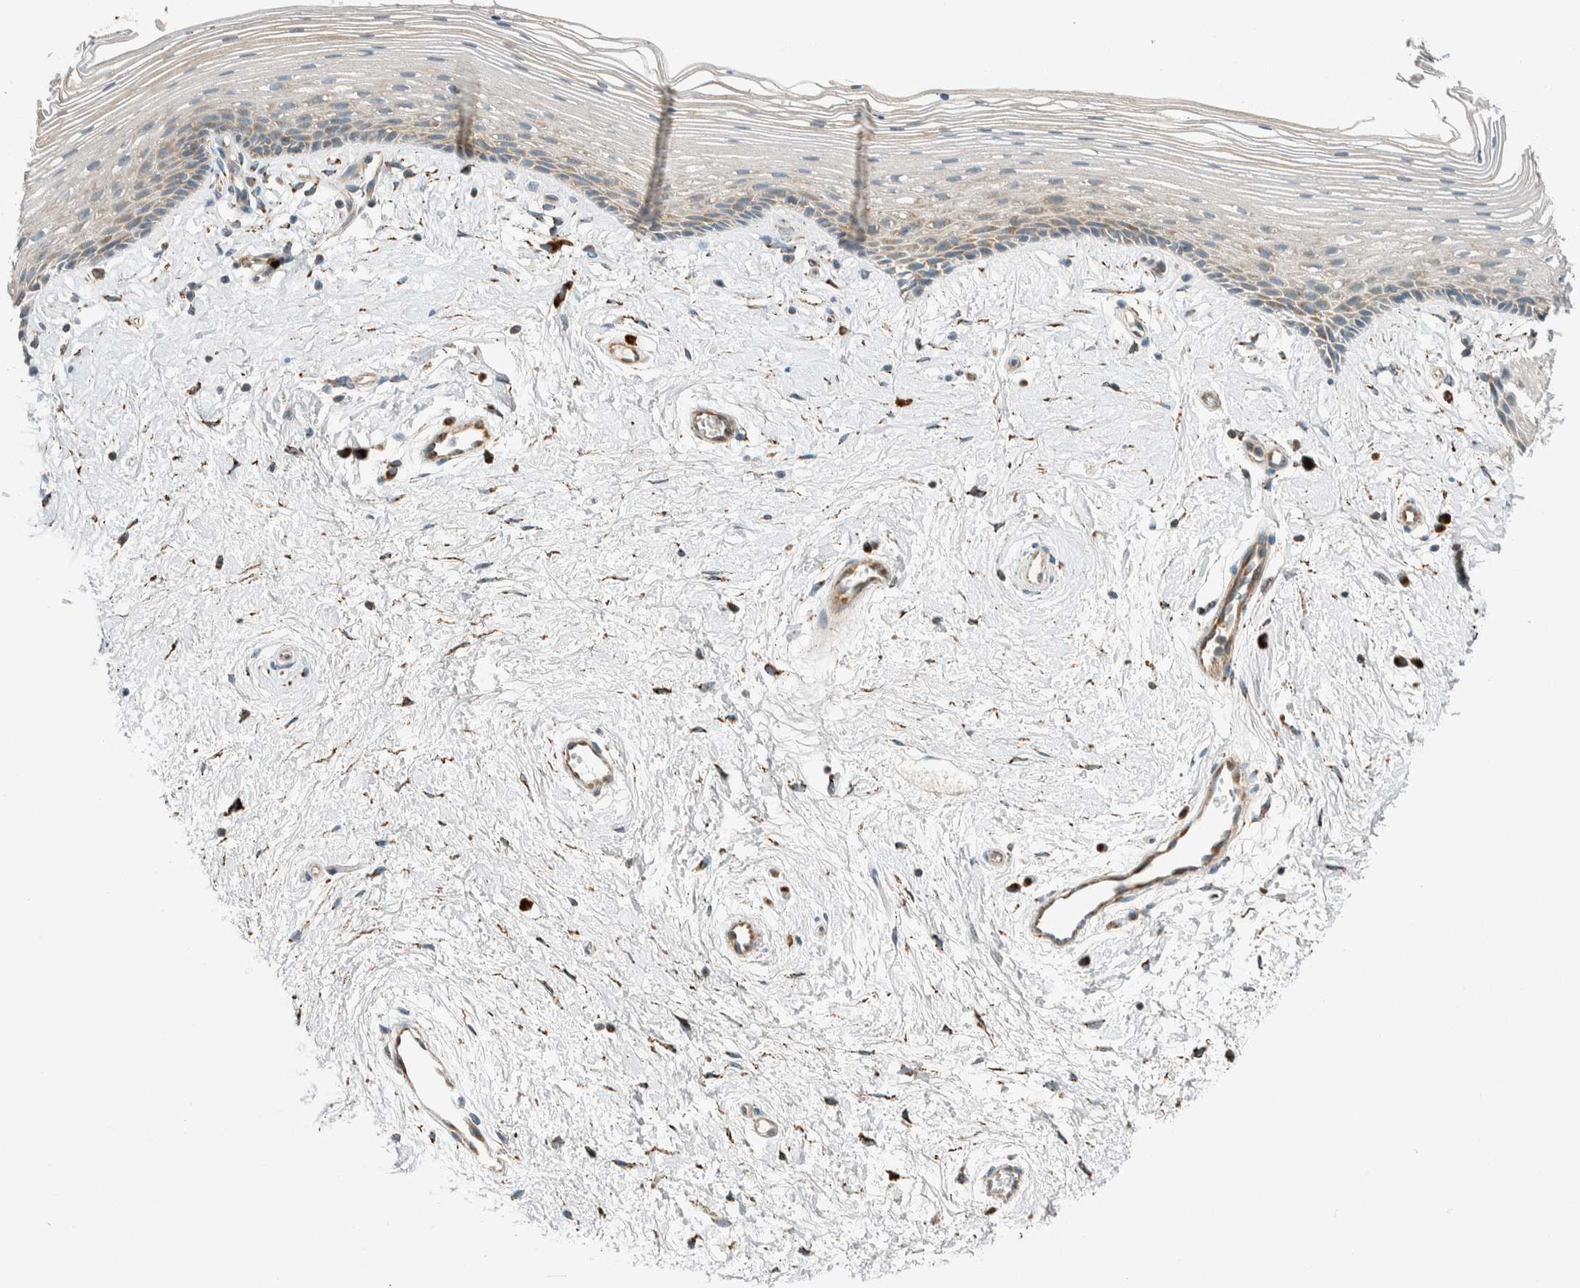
{"staining": {"intensity": "moderate", "quantity": "<25%", "location": "cytoplasmic/membranous"}, "tissue": "vagina", "cell_type": "Squamous epithelial cells", "image_type": "normal", "snomed": [{"axis": "morphology", "description": "Normal tissue, NOS"}, {"axis": "topography", "description": "Vagina"}], "caption": "IHC staining of unremarkable vagina, which demonstrates low levels of moderate cytoplasmic/membranous staining in approximately <25% of squamous epithelial cells indicating moderate cytoplasmic/membranous protein expression. The staining was performed using DAB (3,3'-diaminobenzidine) (brown) for protein detection and nuclei were counterstained in hematoxylin (blue).", "gene": "SPAG5", "patient": {"sex": "female", "age": 46}}